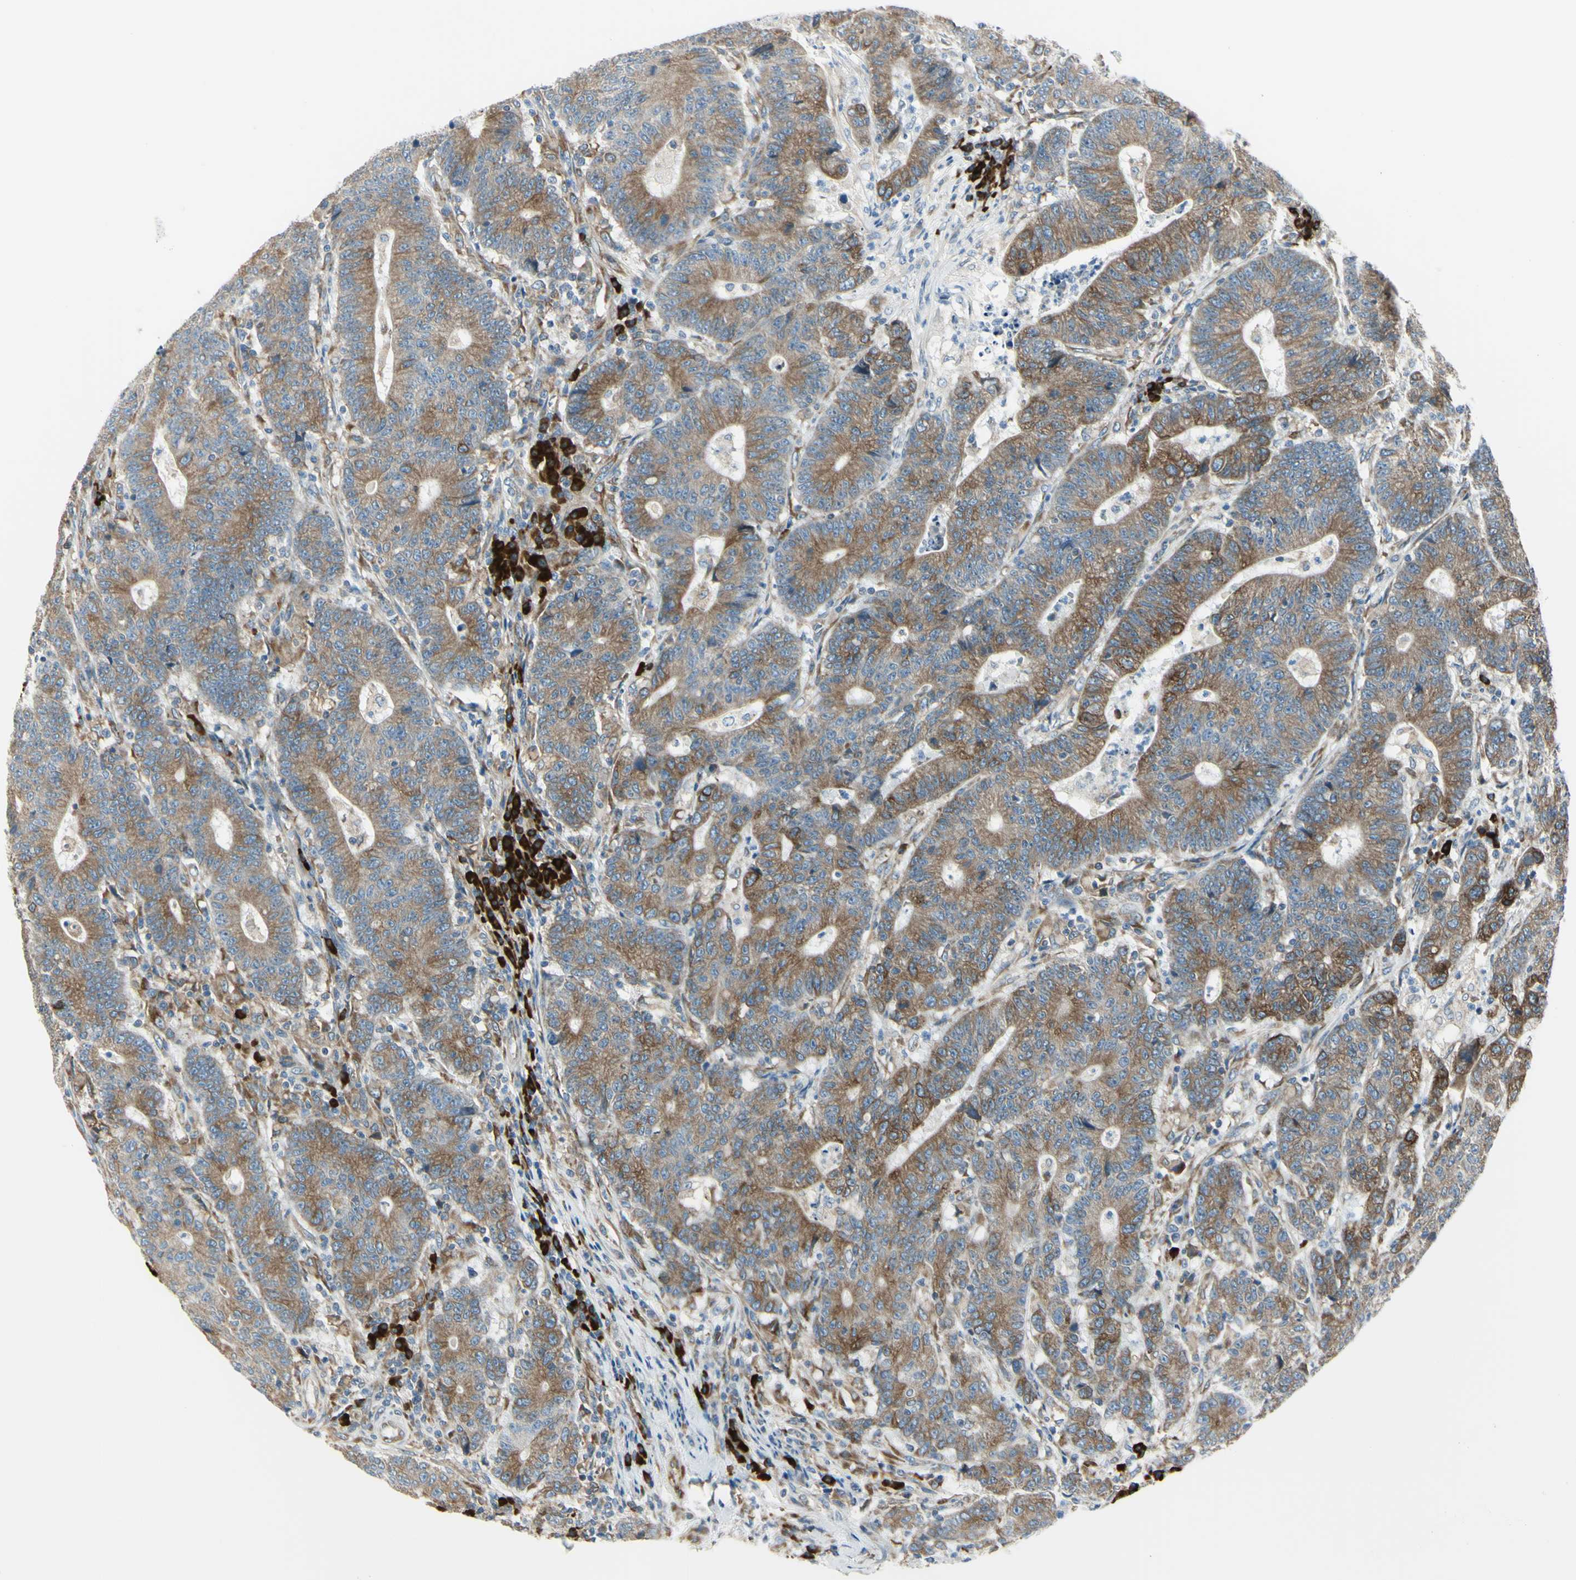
{"staining": {"intensity": "moderate", "quantity": ">75%", "location": "cytoplasmic/membranous"}, "tissue": "colorectal cancer", "cell_type": "Tumor cells", "image_type": "cancer", "snomed": [{"axis": "morphology", "description": "Normal tissue, NOS"}, {"axis": "morphology", "description": "Adenocarcinoma, NOS"}, {"axis": "topography", "description": "Colon"}], "caption": "Adenocarcinoma (colorectal) tissue exhibits moderate cytoplasmic/membranous staining in approximately >75% of tumor cells (DAB IHC, brown staining for protein, blue staining for nuclei).", "gene": "SELENOS", "patient": {"sex": "female", "age": 75}}